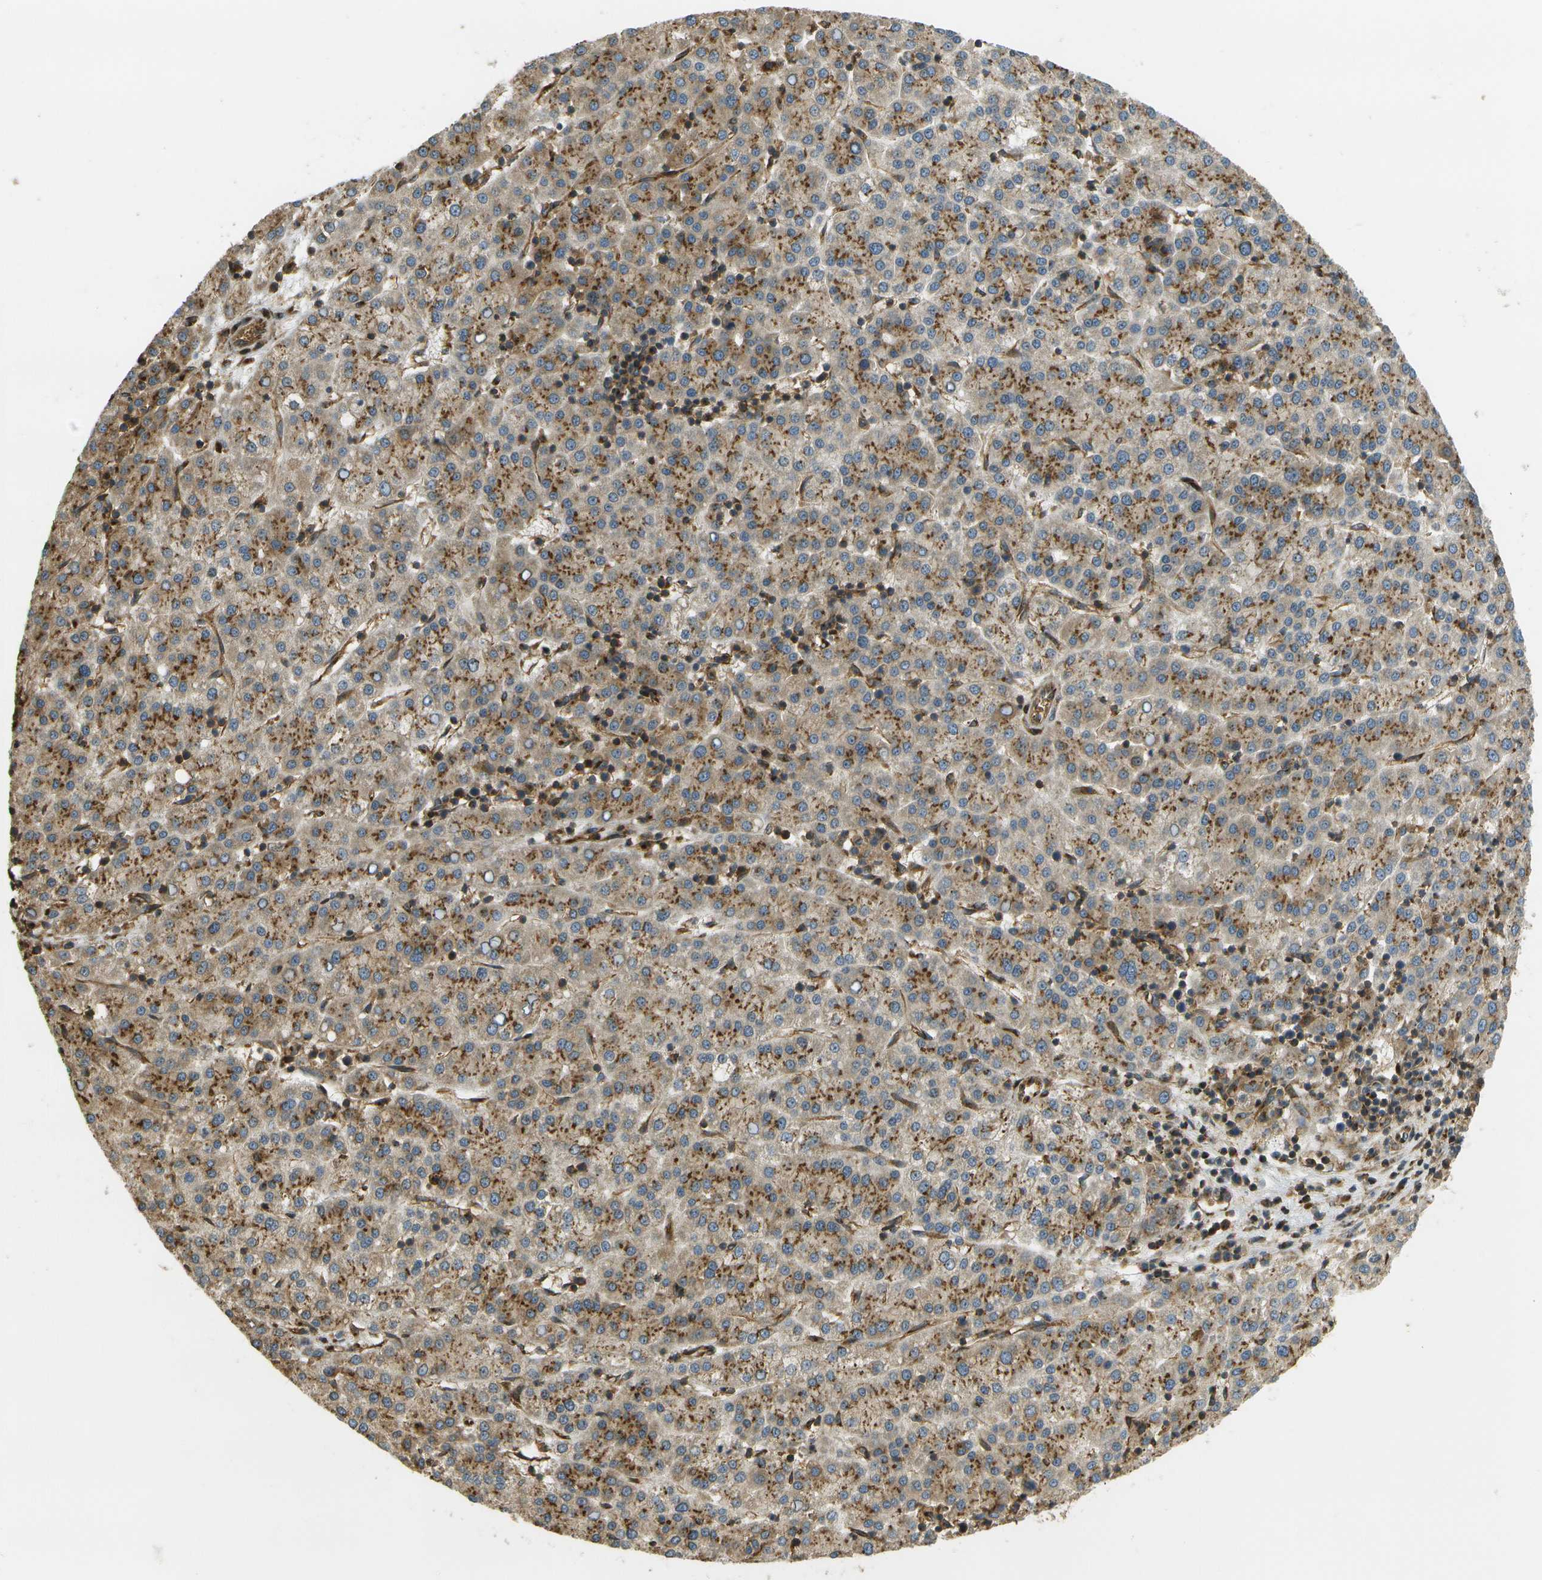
{"staining": {"intensity": "moderate", "quantity": ">75%", "location": "cytoplasmic/membranous"}, "tissue": "liver cancer", "cell_type": "Tumor cells", "image_type": "cancer", "snomed": [{"axis": "morphology", "description": "Carcinoma, Hepatocellular, NOS"}, {"axis": "topography", "description": "Liver"}], "caption": "Liver cancer (hepatocellular carcinoma) was stained to show a protein in brown. There is medium levels of moderate cytoplasmic/membranous positivity in about >75% of tumor cells.", "gene": "LRP12", "patient": {"sex": "female", "age": 58}}